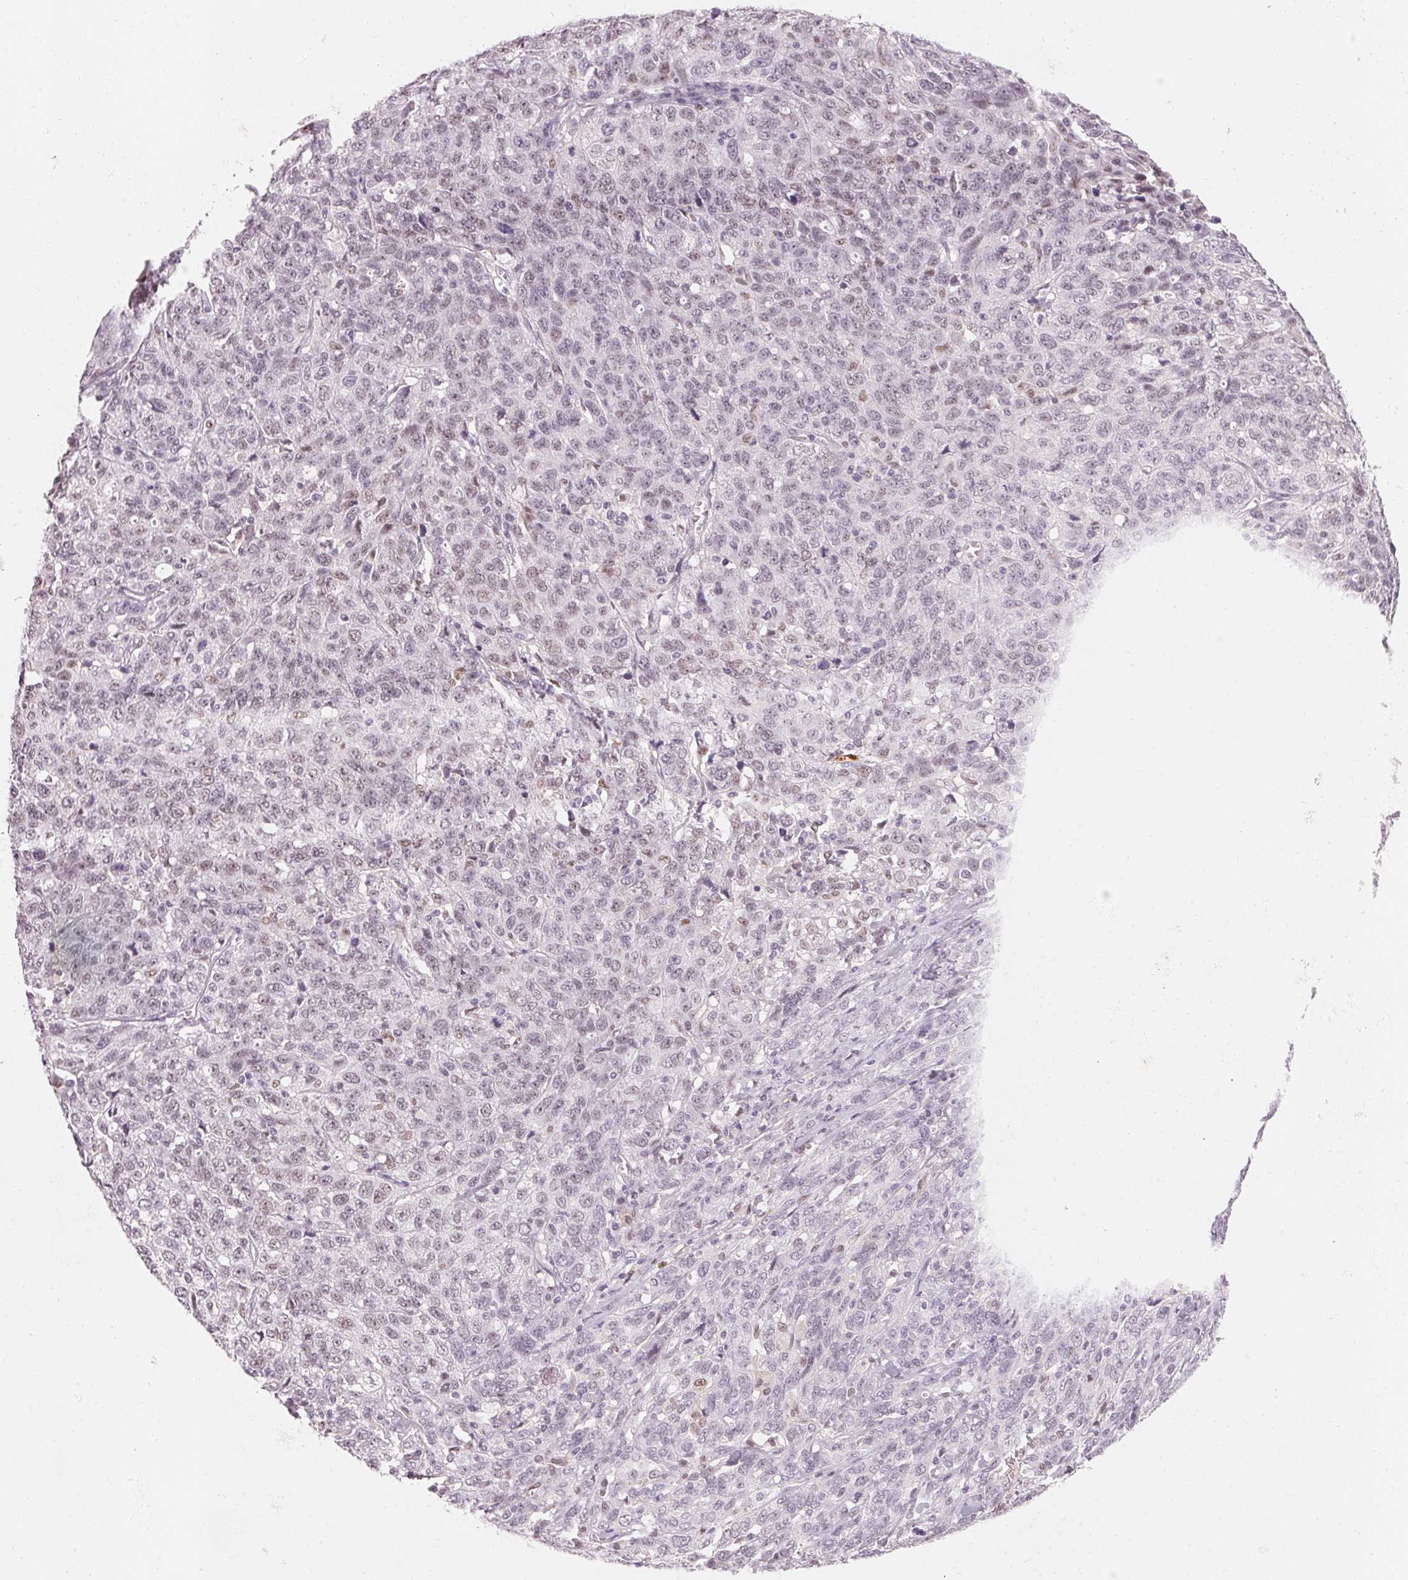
{"staining": {"intensity": "weak", "quantity": "<25%", "location": "nuclear"}, "tissue": "ovarian cancer", "cell_type": "Tumor cells", "image_type": "cancer", "snomed": [{"axis": "morphology", "description": "Cystadenocarcinoma, serous, NOS"}, {"axis": "topography", "description": "Ovary"}], "caption": "IHC of human serous cystadenocarcinoma (ovarian) displays no staining in tumor cells.", "gene": "ARHGAP22", "patient": {"sex": "female", "age": 71}}